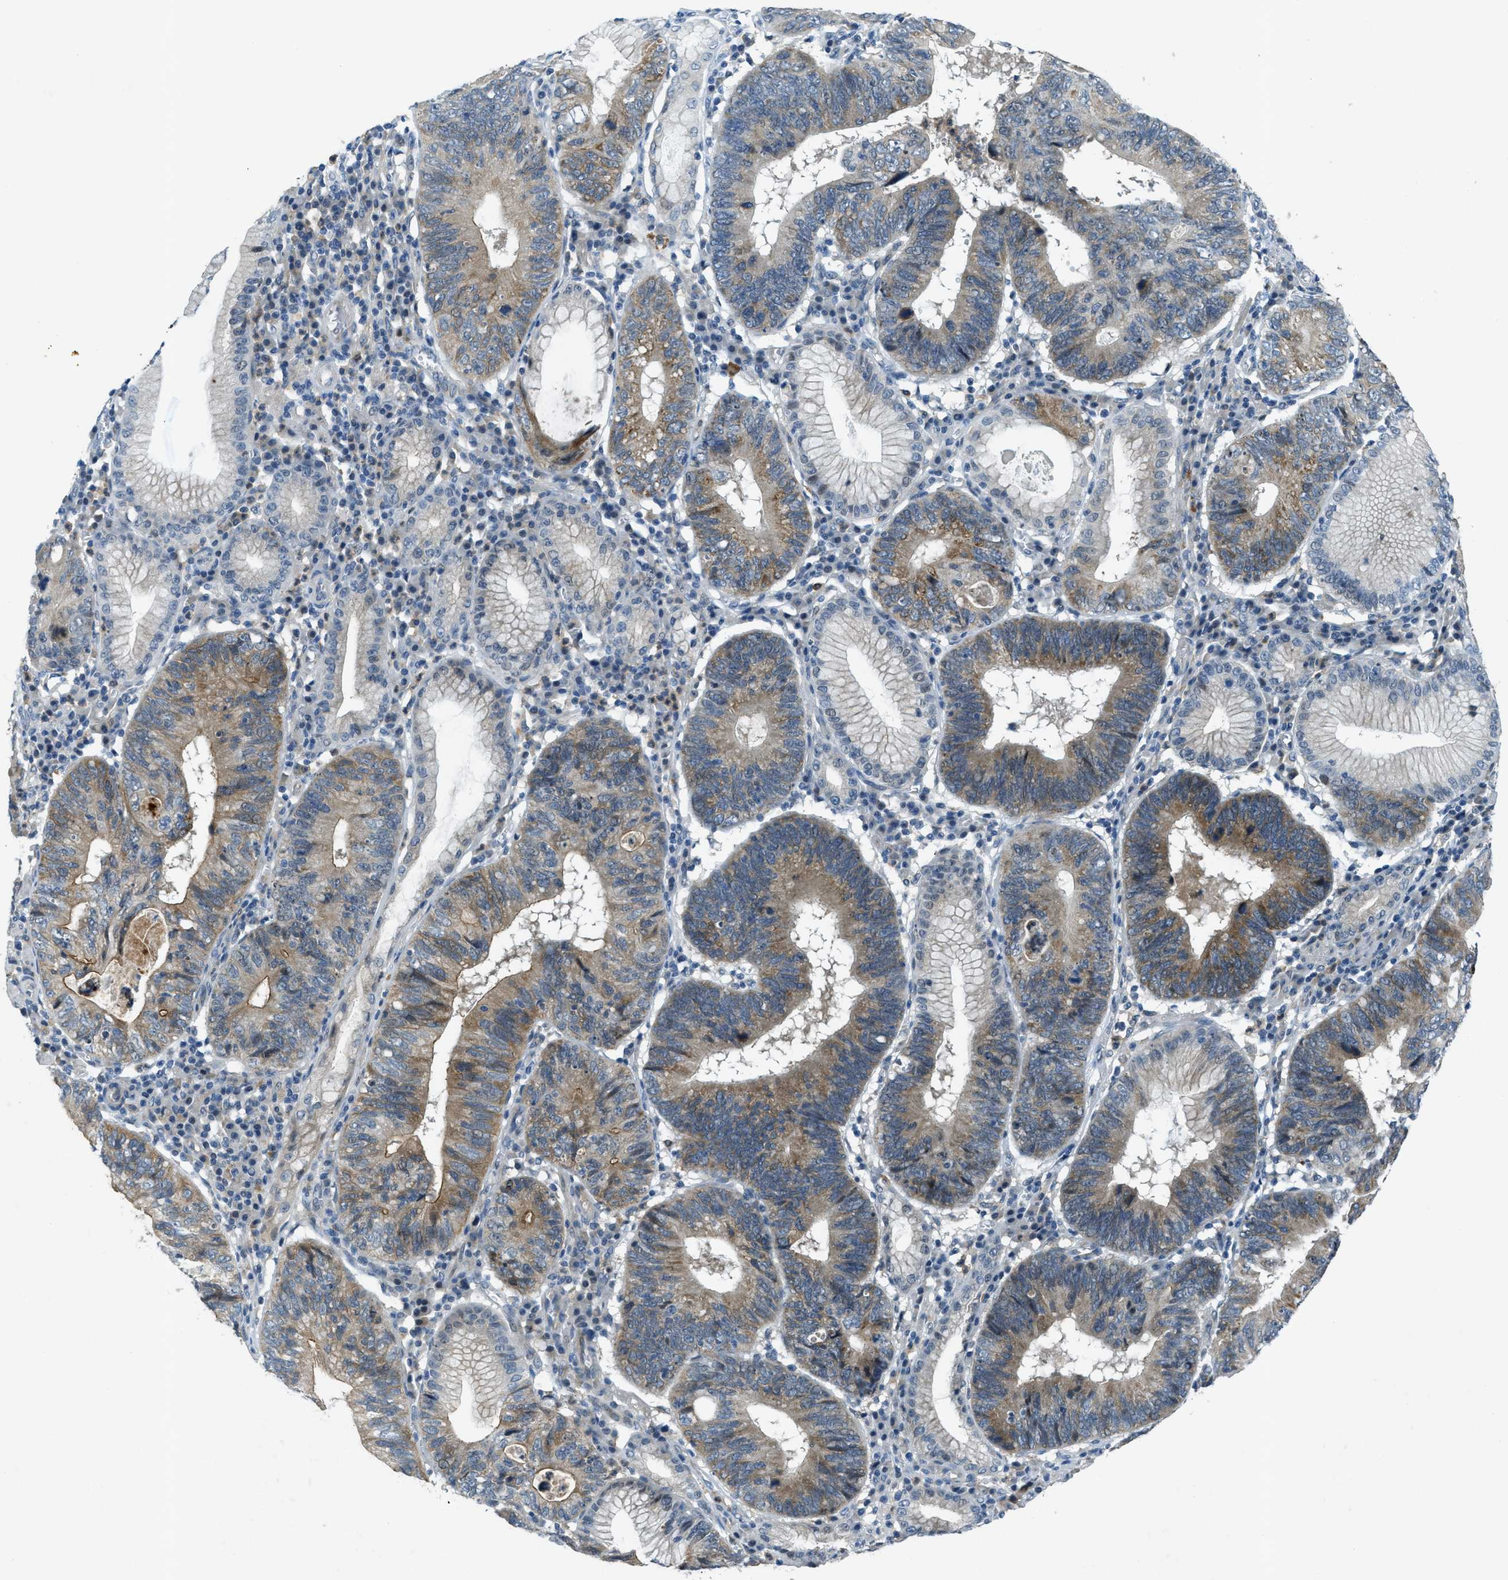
{"staining": {"intensity": "moderate", "quantity": "25%-75%", "location": "cytoplasmic/membranous"}, "tissue": "stomach cancer", "cell_type": "Tumor cells", "image_type": "cancer", "snomed": [{"axis": "morphology", "description": "Adenocarcinoma, NOS"}, {"axis": "topography", "description": "Stomach"}], "caption": "Adenocarcinoma (stomach) stained with a protein marker displays moderate staining in tumor cells.", "gene": "SNX14", "patient": {"sex": "male", "age": 59}}